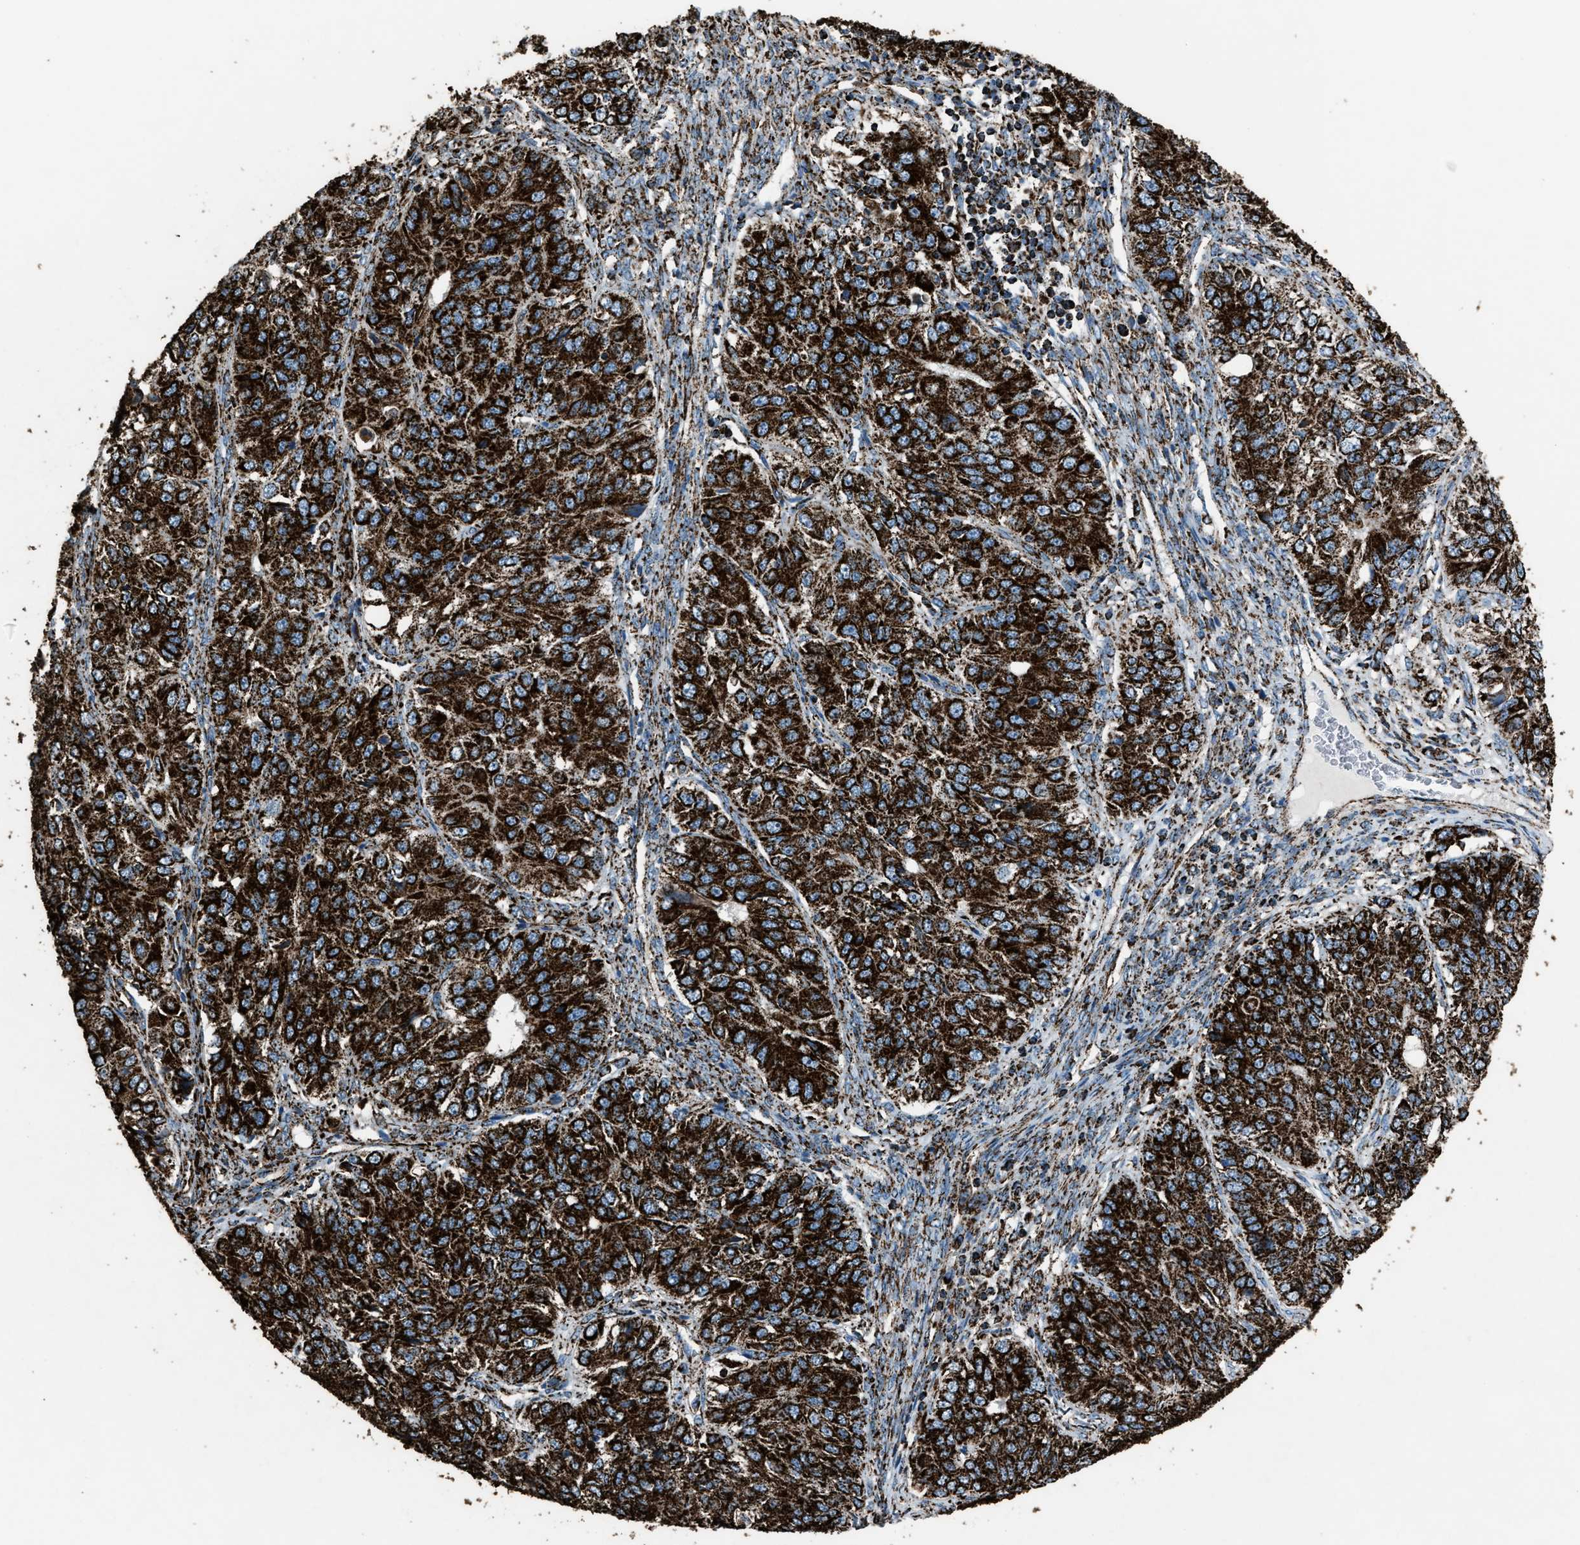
{"staining": {"intensity": "strong", "quantity": ">75%", "location": "cytoplasmic/membranous"}, "tissue": "ovarian cancer", "cell_type": "Tumor cells", "image_type": "cancer", "snomed": [{"axis": "morphology", "description": "Carcinoma, endometroid"}, {"axis": "topography", "description": "Ovary"}], "caption": "This is a micrograph of immunohistochemistry (IHC) staining of ovarian cancer (endometroid carcinoma), which shows strong expression in the cytoplasmic/membranous of tumor cells.", "gene": "MDH2", "patient": {"sex": "female", "age": 51}}